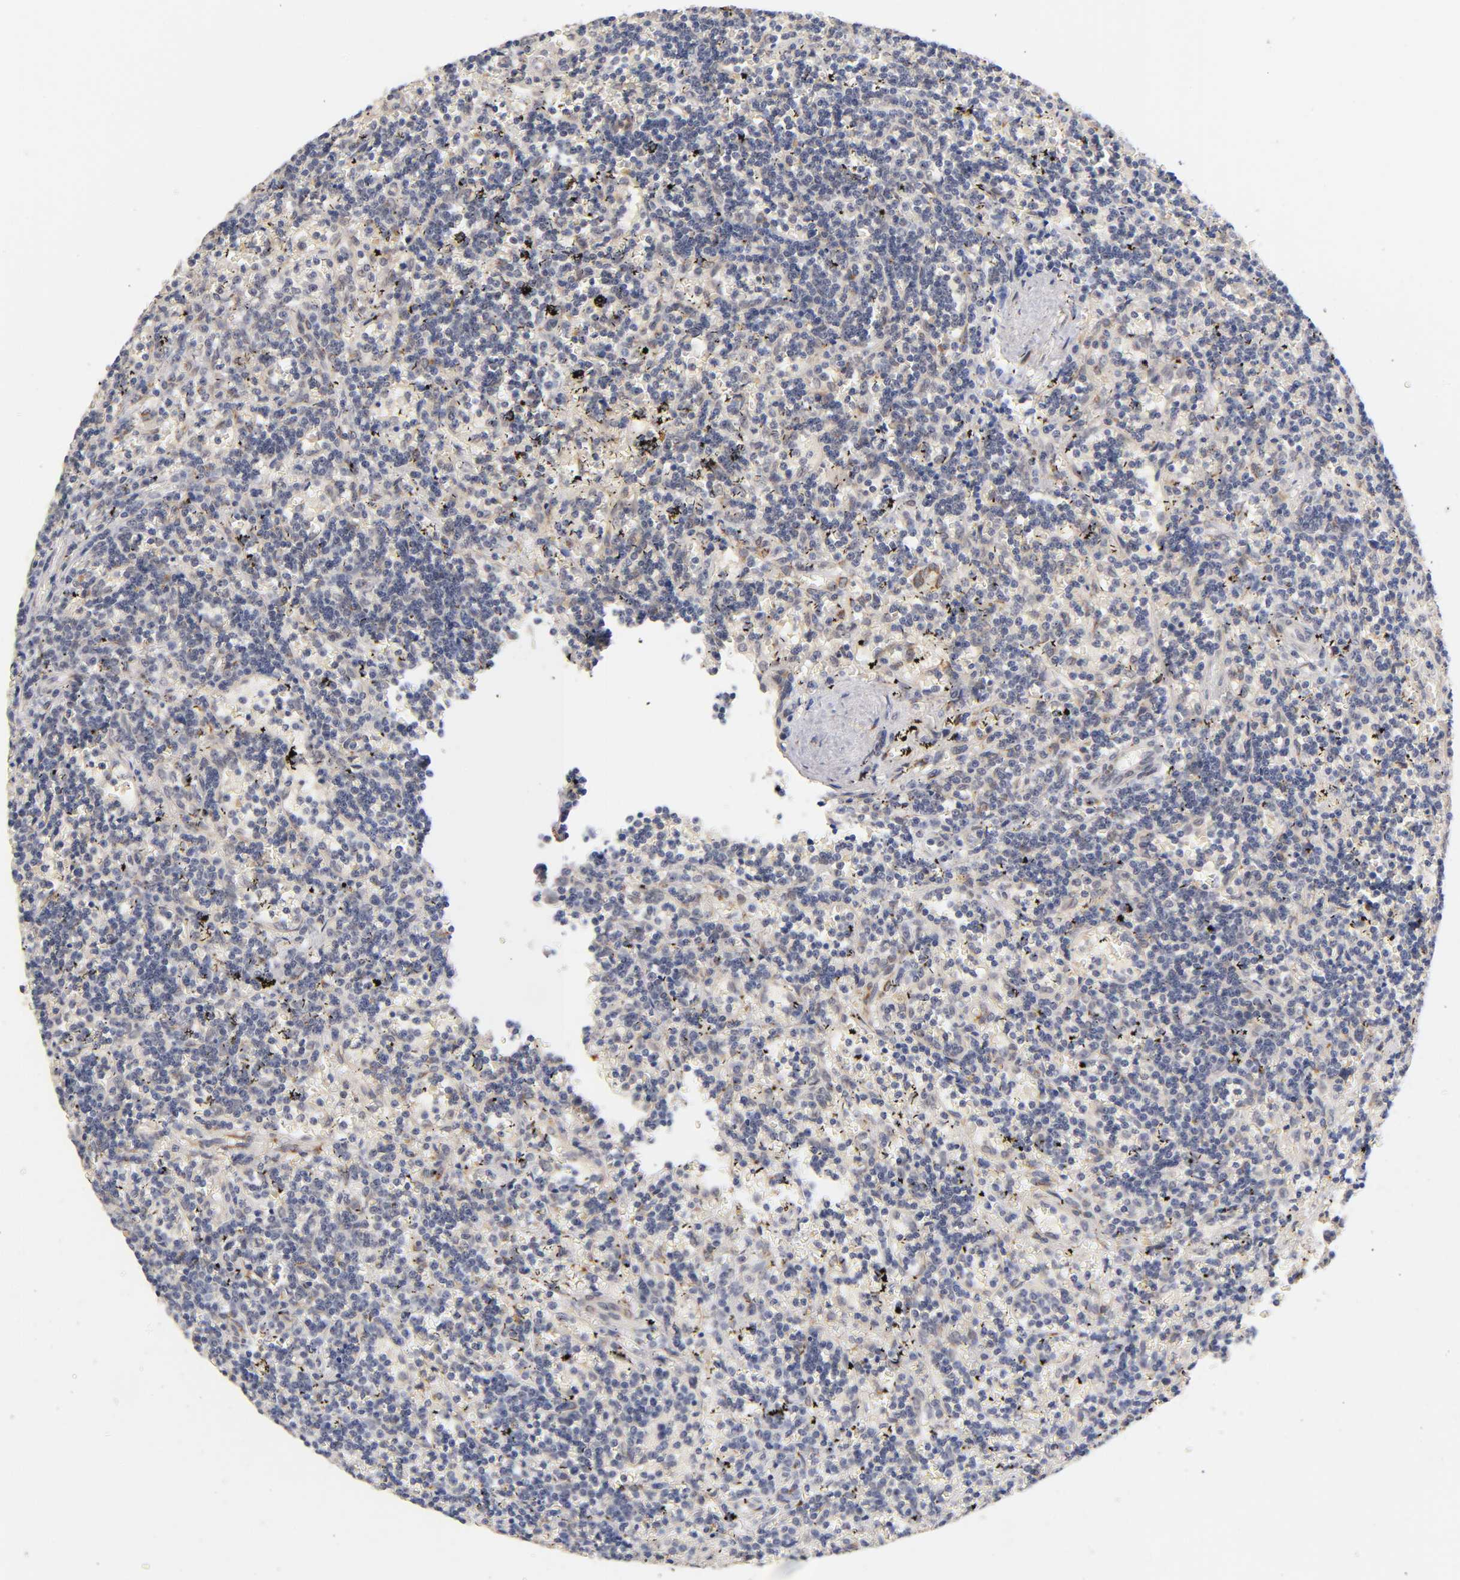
{"staining": {"intensity": "negative", "quantity": "none", "location": "none"}, "tissue": "lymphoma", "cell_type": "Tumor cells", "image_type": "cancer", "snomed": [{"axis": "morphology", "description": "Malignant lymphoma, non-Hodgkin's type, Low grade"}, {"axis": "topography", "description": "Spleen"}], "caption": "An immunohistochemistry (IHC) histopathology image of malignant lymphoma, non-Hodgkin's type (low-grade) is shown. There is no staining in tumor cells of malignant lymphoma, non-Hodgkin's type (low-grade).", "gene": "LAMB1", "patient": {"sex": "male", "age": 60}}